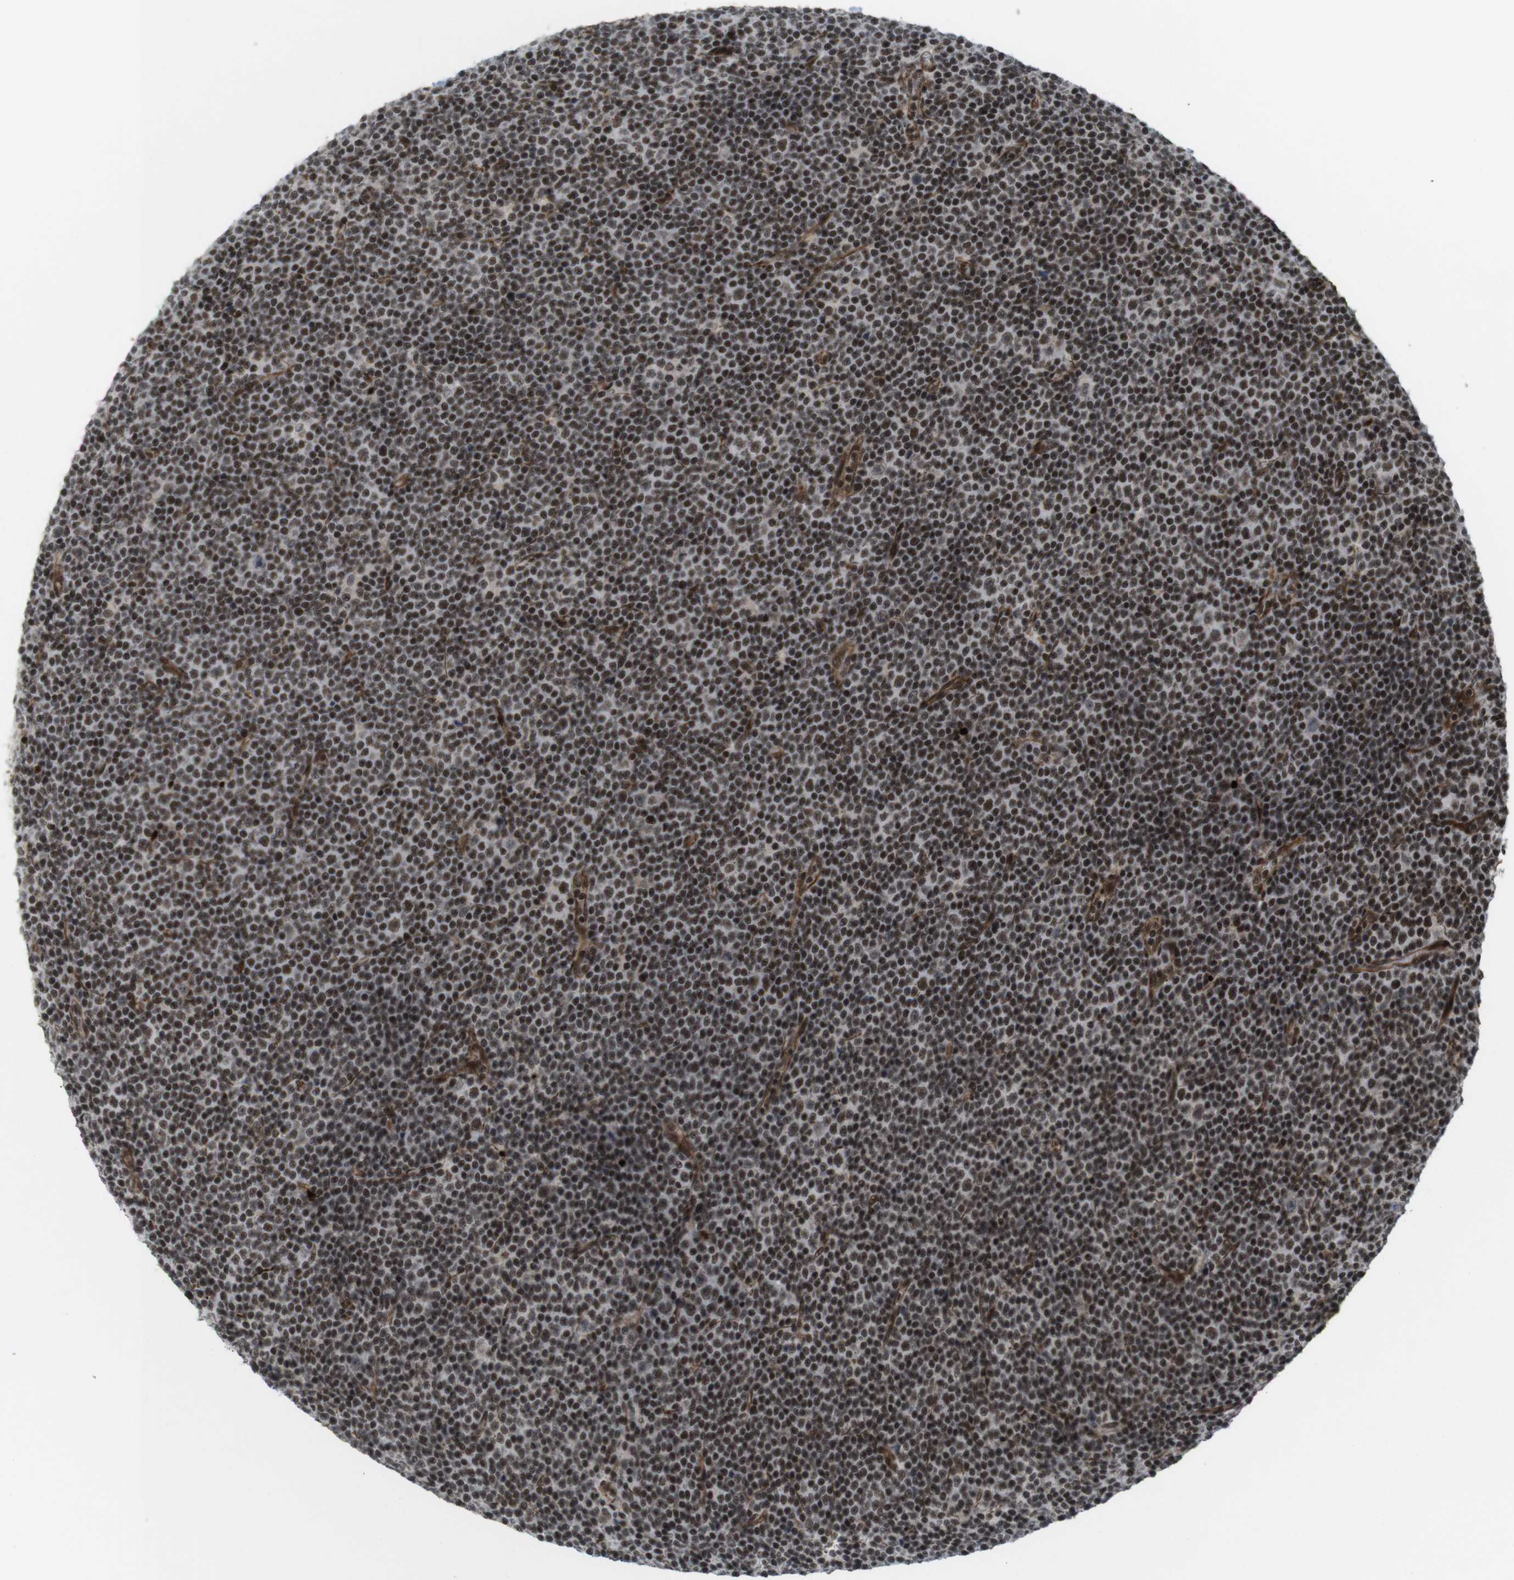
{"staining": {"intensity": "strong", "quantity": ">75%", "location": "nuclear"}, "tissue": "lymphoma", "cell_type": "Tumor cells", "image_type": "cancer", "snomed": [{"axis": "morphology", "description": "Malignant lymphoma, non-Hodgkin's type, Low grade"}, {"axis": "topography", "description": "Lymph node"}], "caption": "A brown stain labels strong nuclear expression of a protein in human lymphoma tumor cells.", "gene": "SP2", "patient": {"sex": "female", "age": 67}}